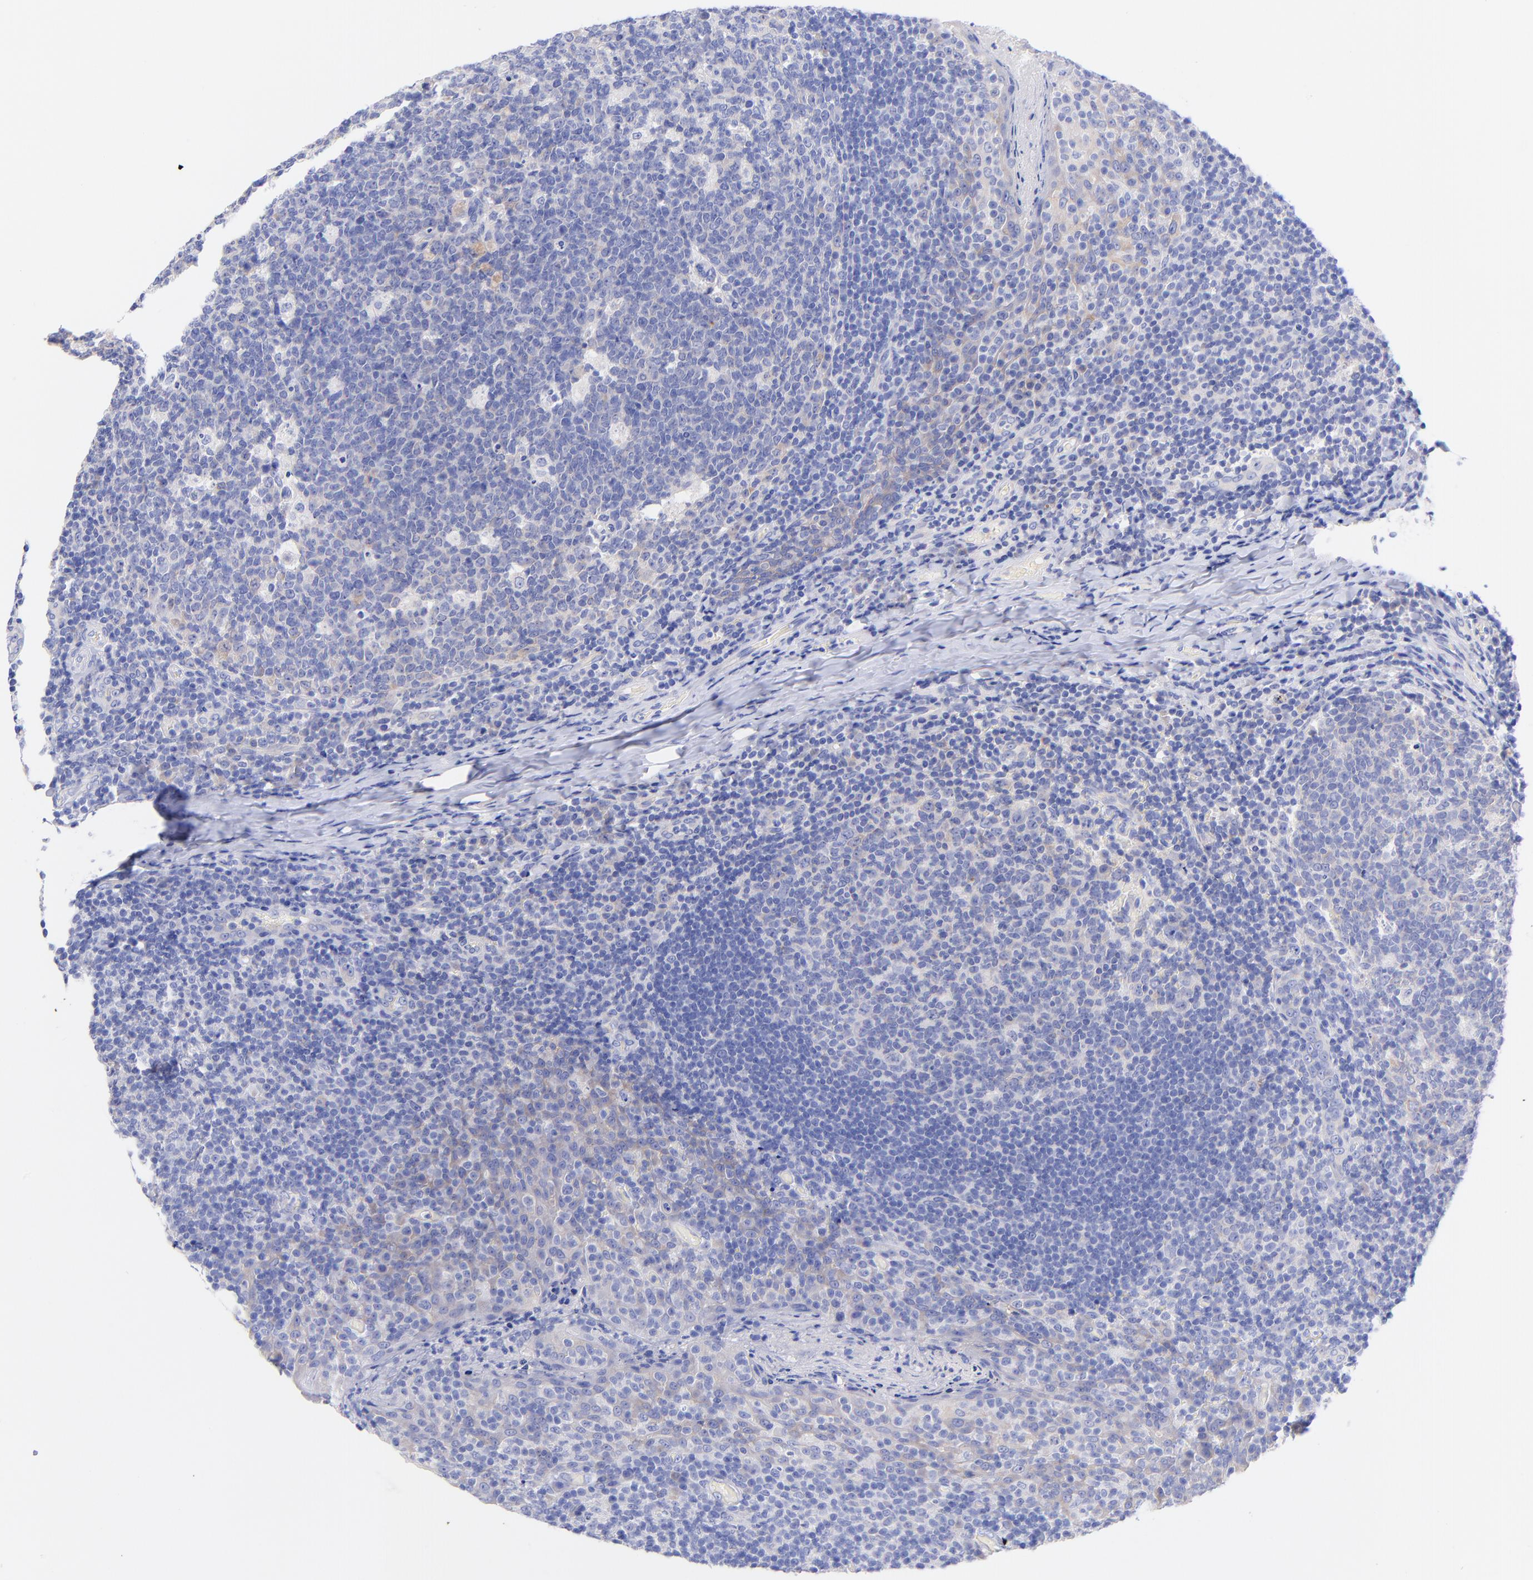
{"staining": {"intensity": "negative", "quantity": "none", "location": "none"}, "tissue": "tonsil", "cell_type": "Germinal center cells", "image_type": "normal", "snomed": [{"axis": "morphology", "description": "Normal tissue, NOS"}, {"axis": "topography", "description": "Tonsil"}], "caption": "DAB (3,3'-diaminobenzidine) immunohistochemical staining of unremarkable tonsil shows no significant staining in germinal center cells. (DAB immunohistochemistry (IHC), high magnification).", "gene": "GPHN", "patient": {"sex": "male", "age": 17}}